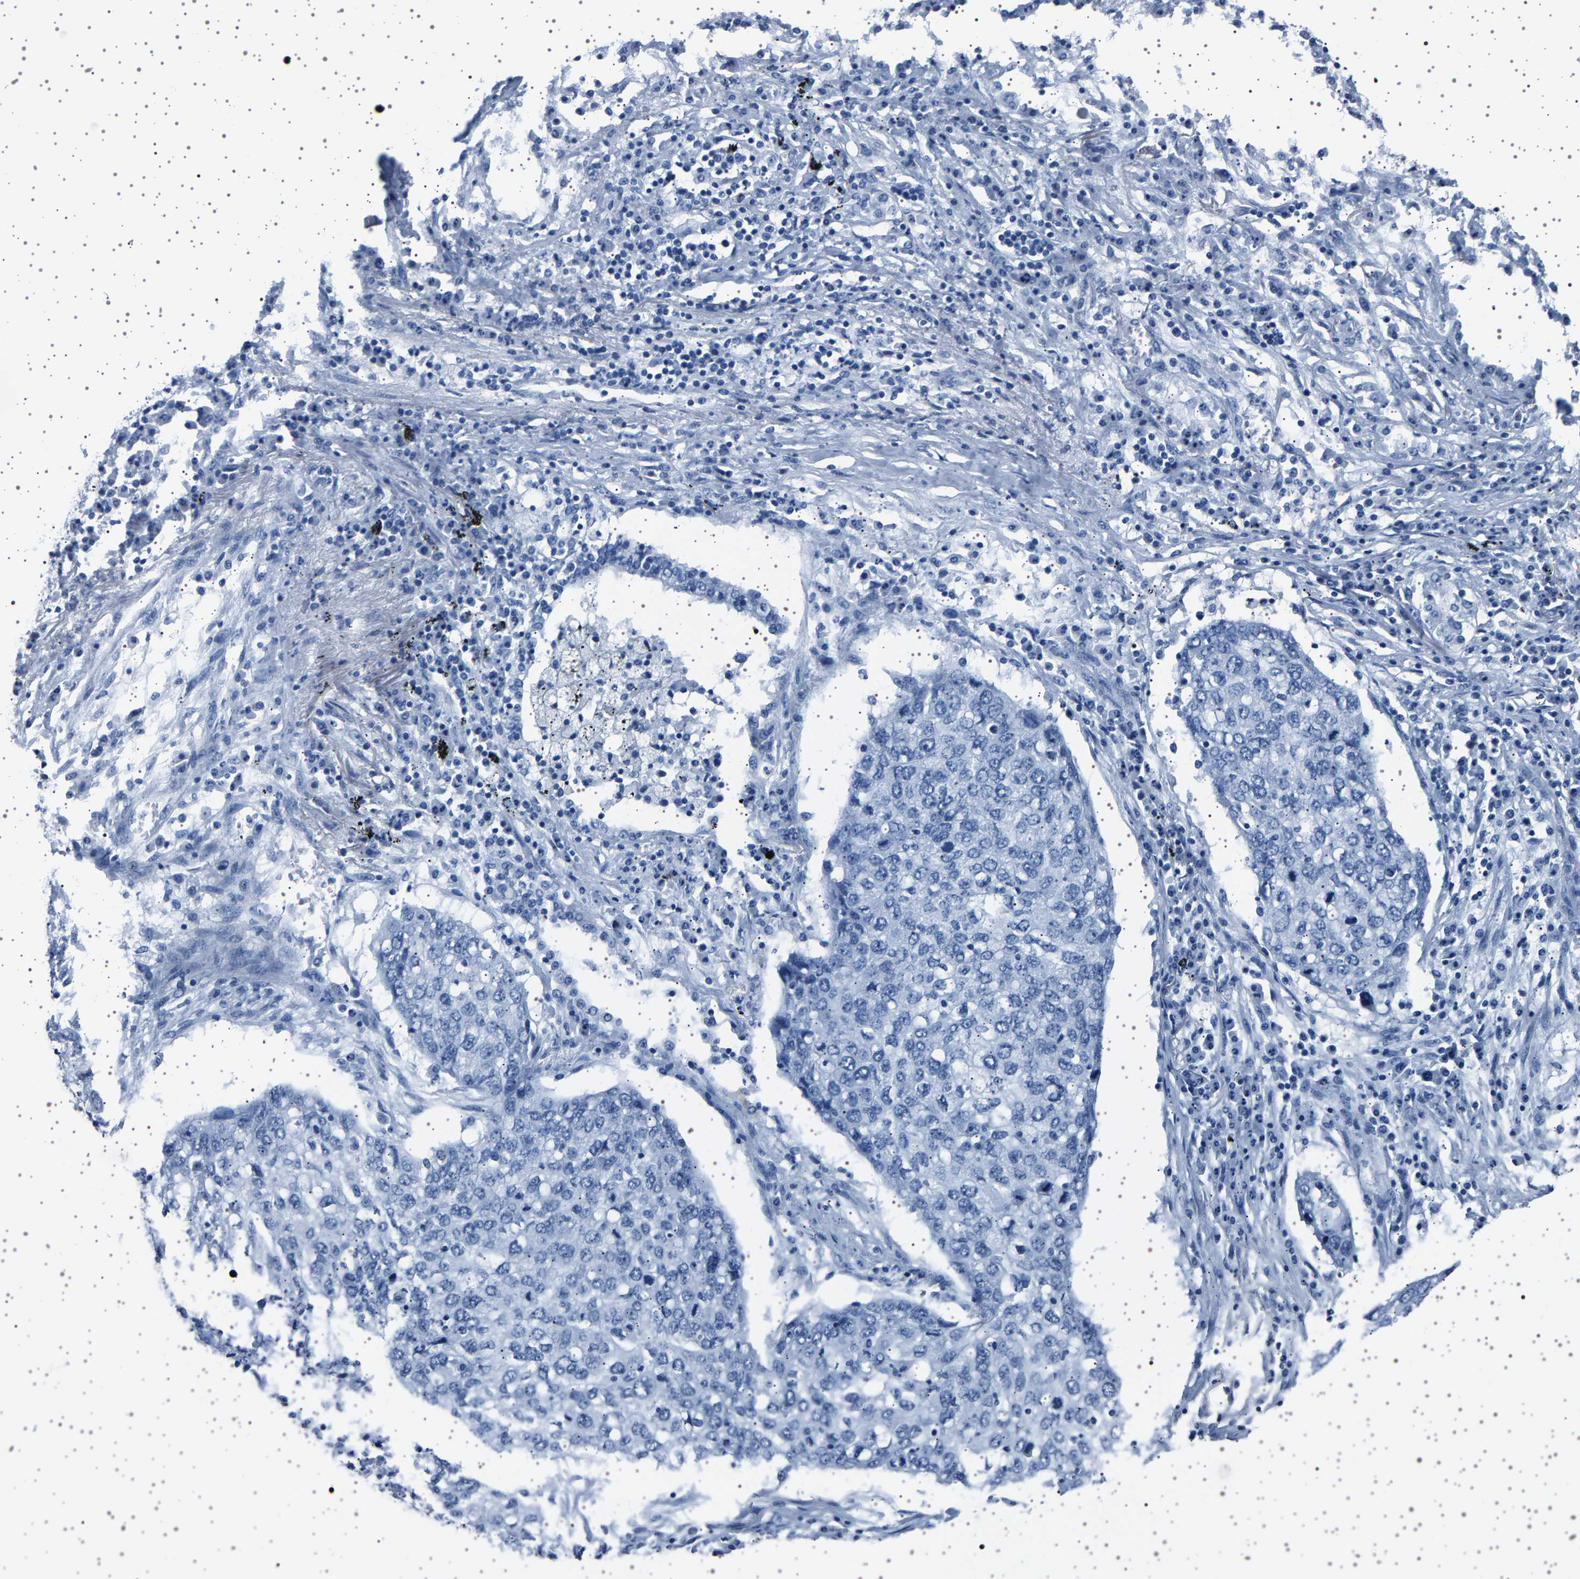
{"staining": {"intensity": "negative", "quantity": "none", "location": "none"}, "tissue": "lung cancer", "cell_type": "Tumor cells", "image_type": "cancer", "snomed": [{"axis": "morphology", "description": "Squamous cell carcinoma, NOS"}, {"axis": "topography", "description": "Lung"}], "caption": "Immunohistochemical staining of human lung cancer (squamous cell carcinoma) exhibits no significant positivity in tumor cells.", "gene": "TFF3", "patient": {"sex": "female", "age": 63}}